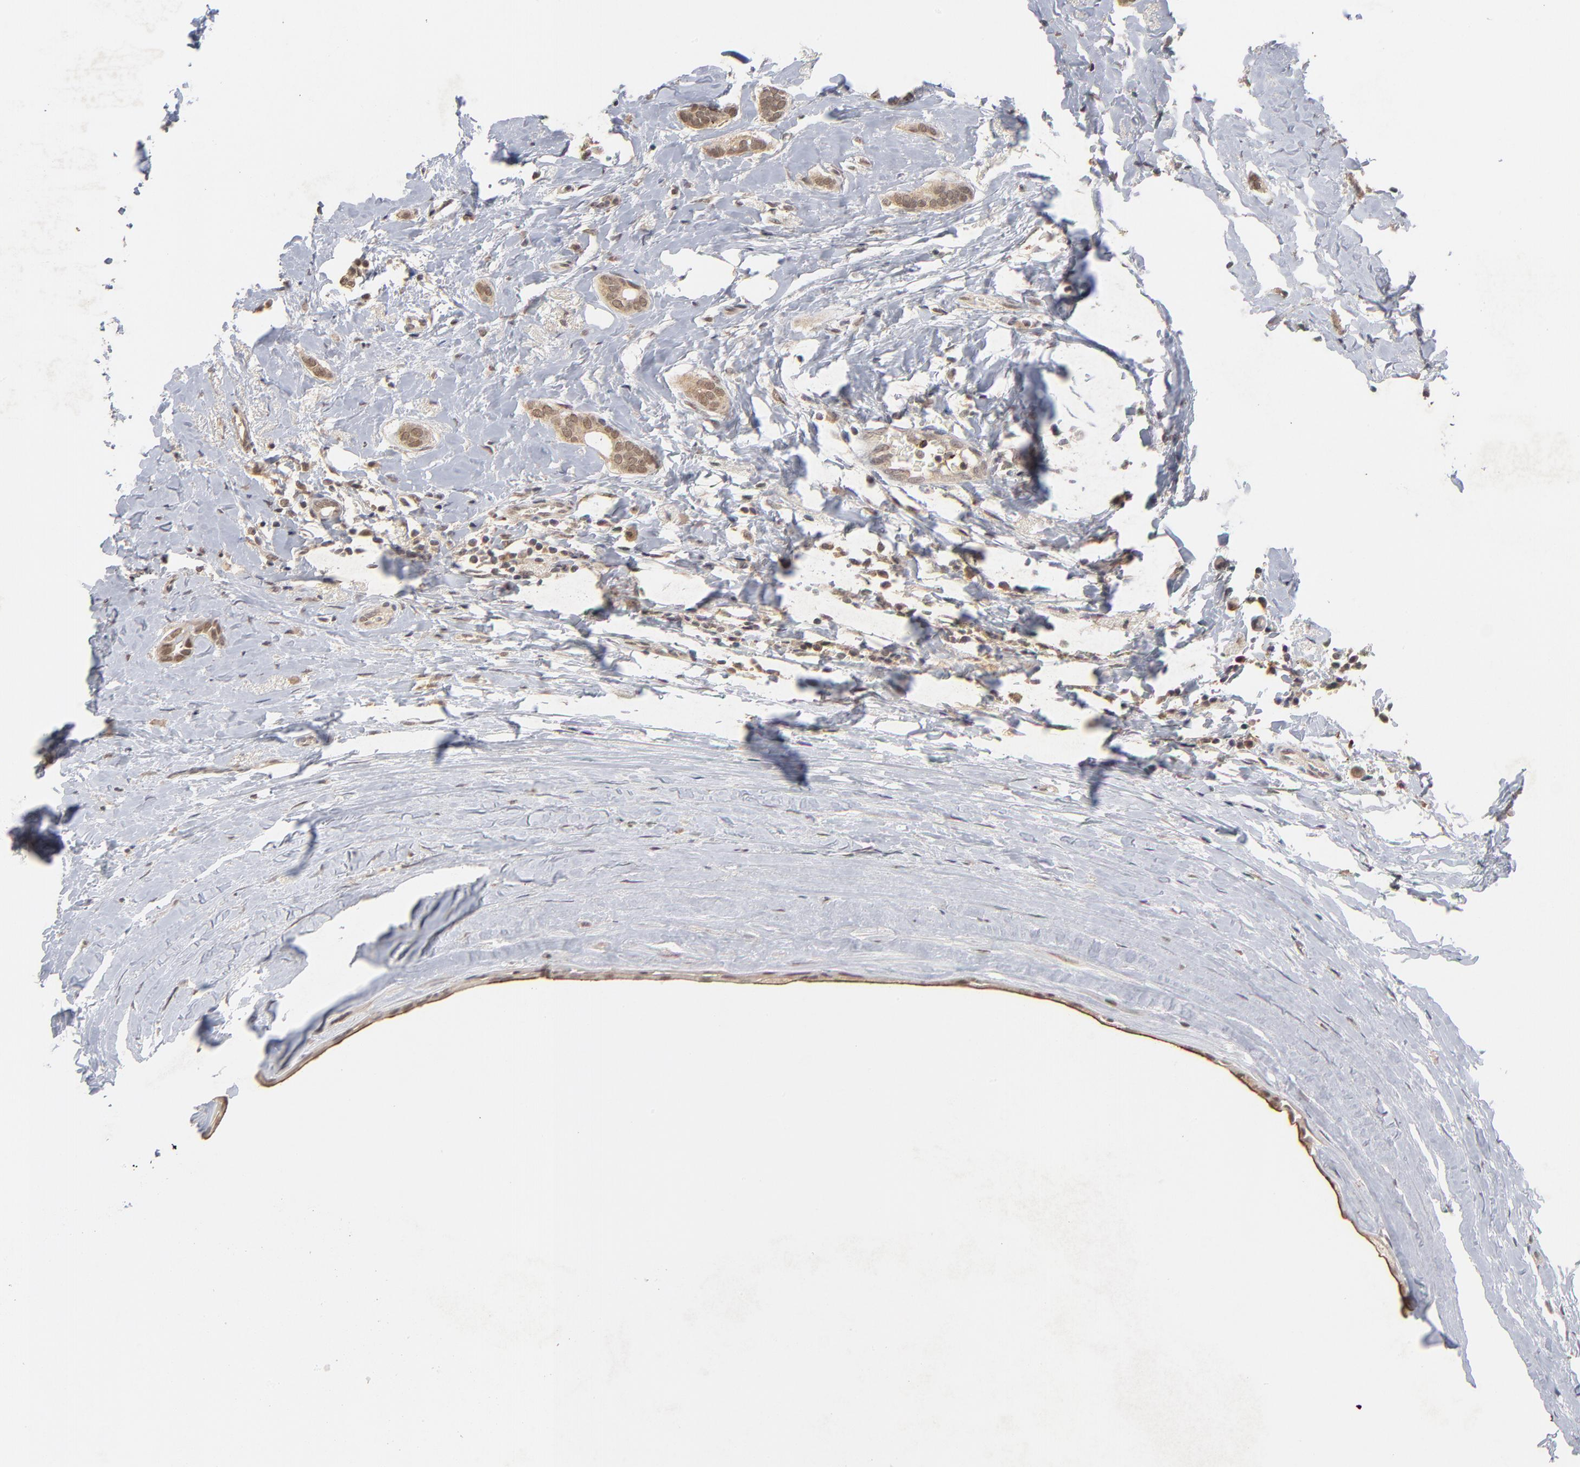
{"staining": {"intensity": "moderate", "quantity": ">75%", "location": "cytoplasmic/membranous,nuclear"}, "tissue": "breast cancer", "cell_type": "Tumor cells", "image_type": "cancer", "snomed": [{"axis": "morphology", "description": "Duct carcinoma"}, {"axis": "topography", "description": "Breast"}], "caption": "Moderate cytoplasmic/membranous and nuclear expression is identified in approximately >75% of tumor cells in infiltrating ductal carcinoma (breast). (Stains: DAB (3,3'-diaminobenzidine) in brown, nuclei in blue, Microscopy: brightfield microscopy at high magnification).", "gene": "WSB1", "patient": {"sex": "female", "age": 54}}